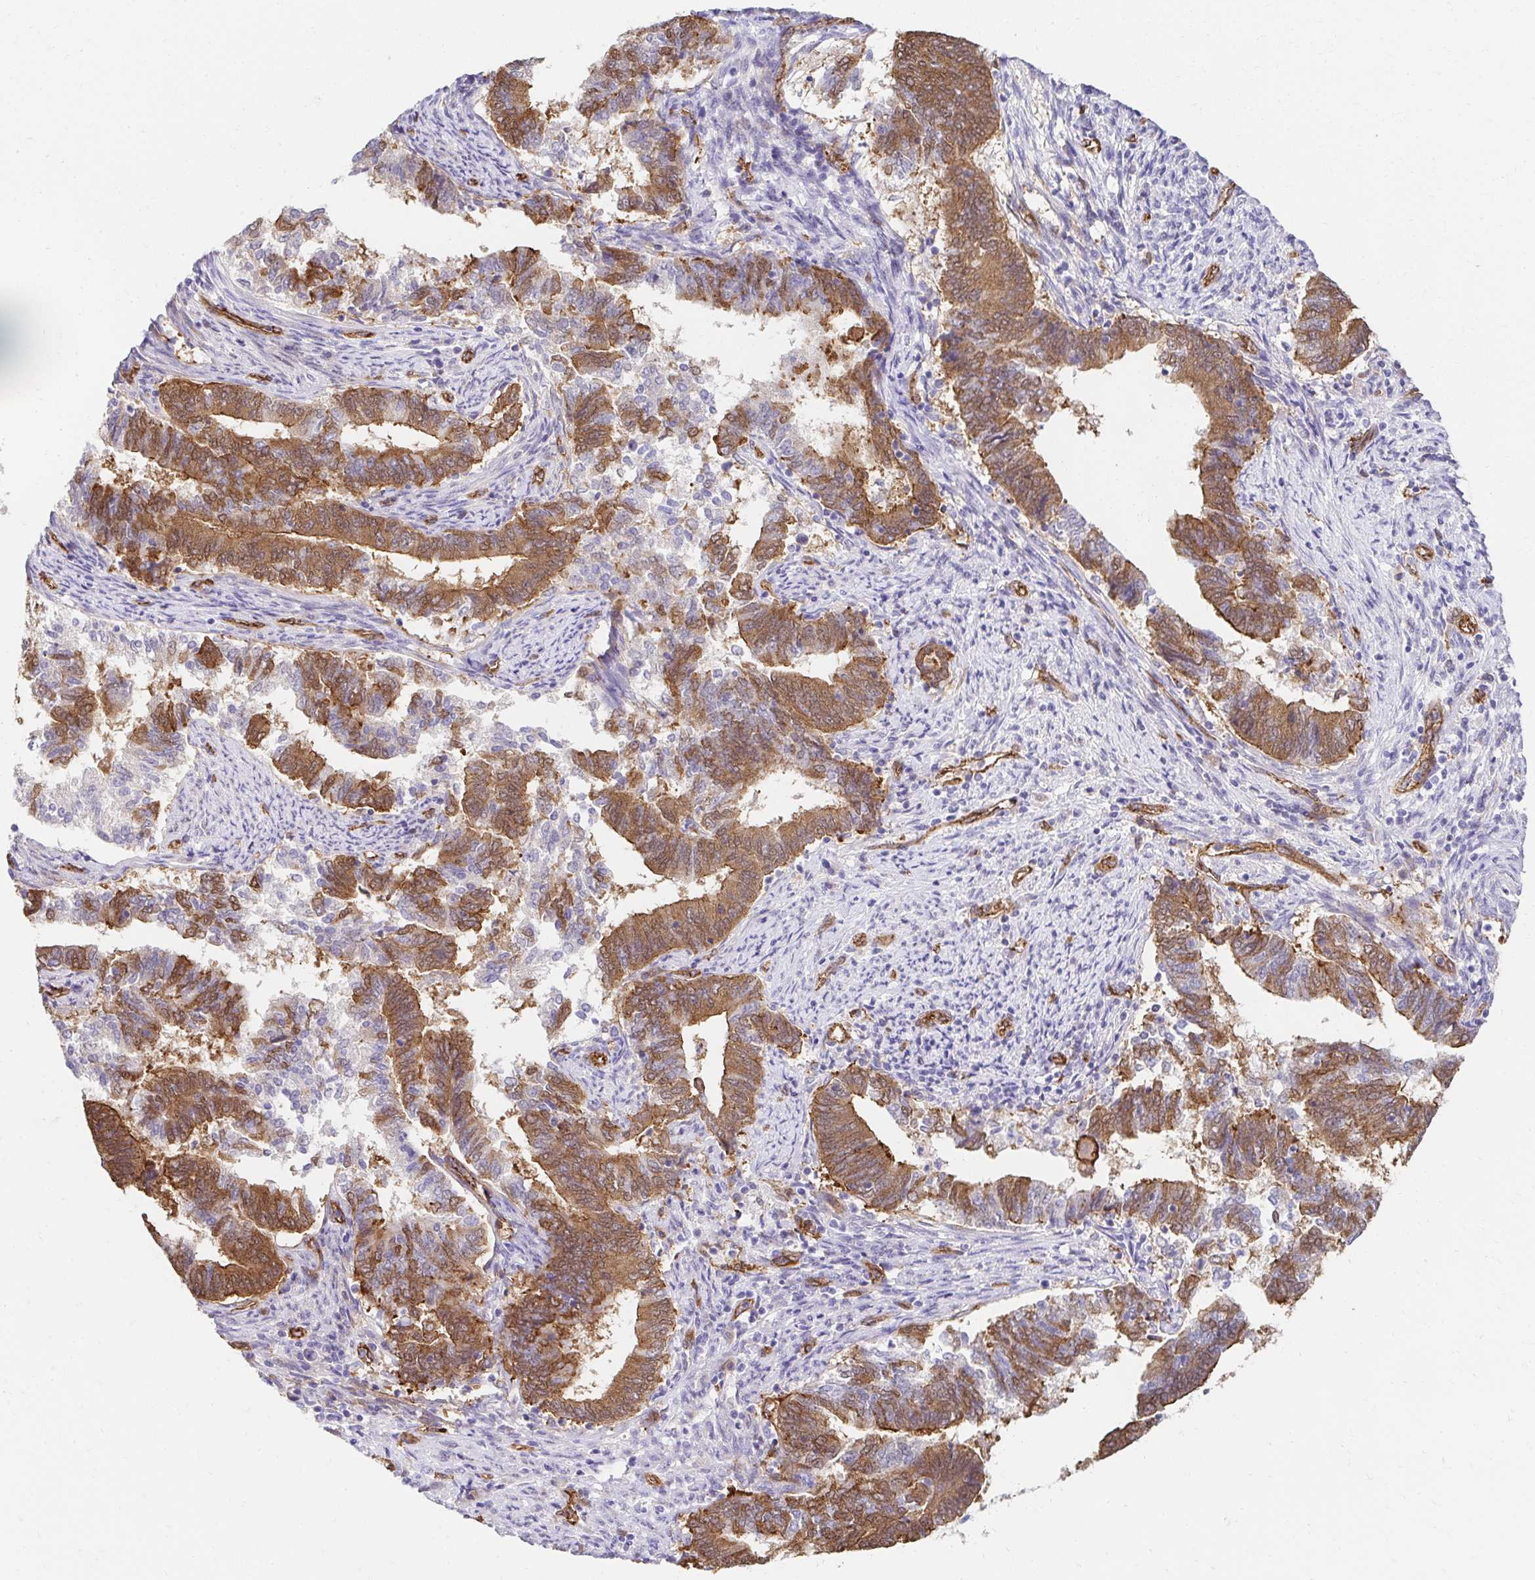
{"staining": {"intensity": "moderate", "quantity": ">75%", "location": "cytoplasmic/membranous"}, "tissue": "endometrial cancer", "cell_type": "Tumor cells", "image_type": "cancer", "snomed": [{"axis": "morphology", "description": "Adenocarcinoma, NOS"}, {"axis": "topography", "description": "Endometrium"}], "caption": "This is an image of immunohistochemistry staining of endometrial adenocarcinoma, which shows moderate staining in the cytoplasmic/membranous of tumor cells.", "gene": "CTTN", "patient": {"sex": "female", "age": 65}}